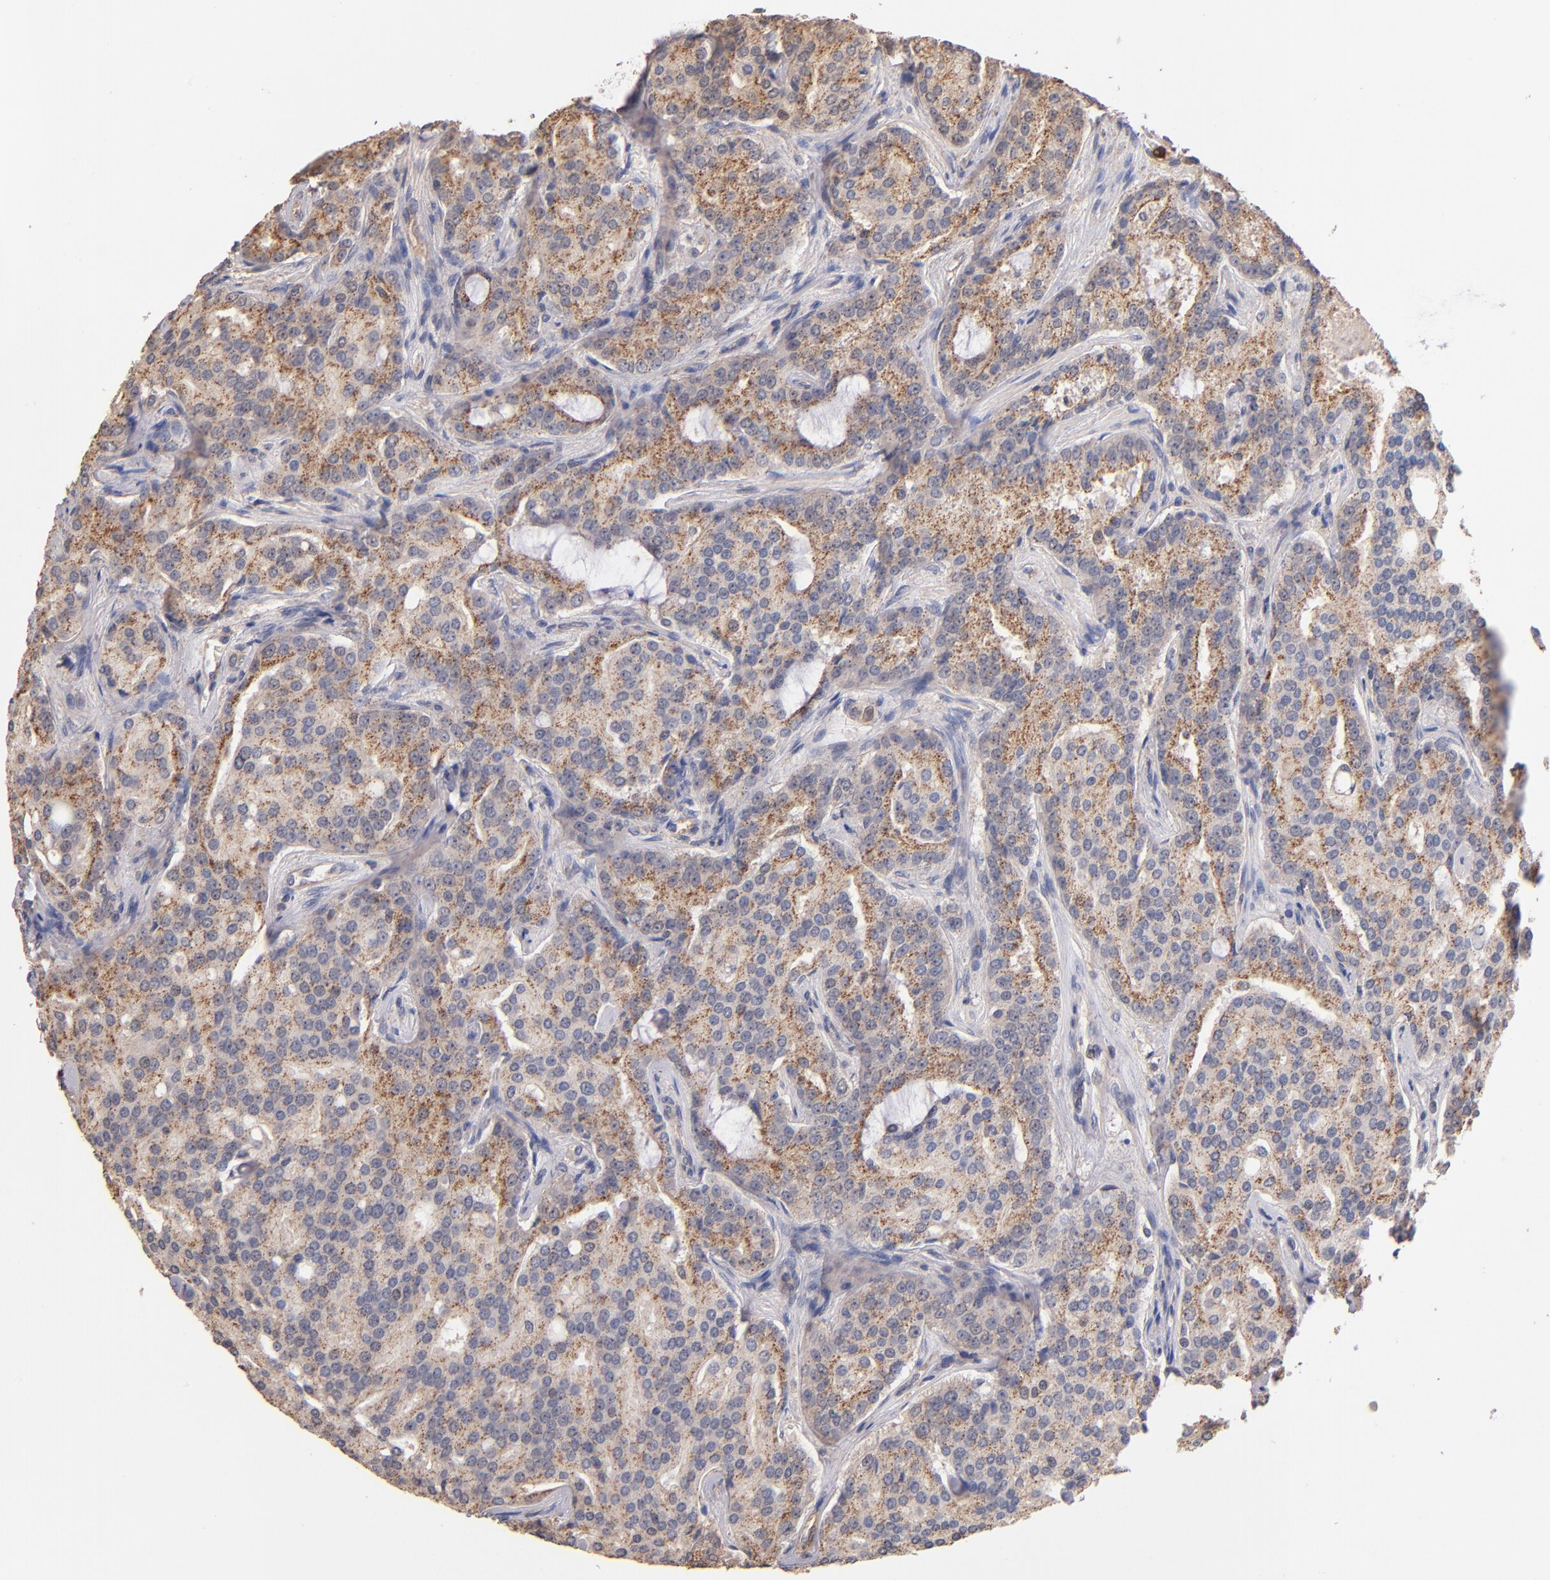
{"staining": {"intensity": "moderate", "quantity": ">75%", "location": "cytoplasmic/membranous"}, "tissue": "prostate cancer", "cell_type": "Tumor cells", "image_type": "cancer", "snomed": [{"axis": "morphology", "description": "Adenocarcinoma, High grade"}, {"axis": "topography", "description": "Prostate"}], "caption": "A brown stain highlights moderate cytoplasmic/membranous expression of a protein in human prostate high-grade adenocarcinoma tumor cells.", "gene": "RO60", "patient": {"sex": "male", "age": 72}}